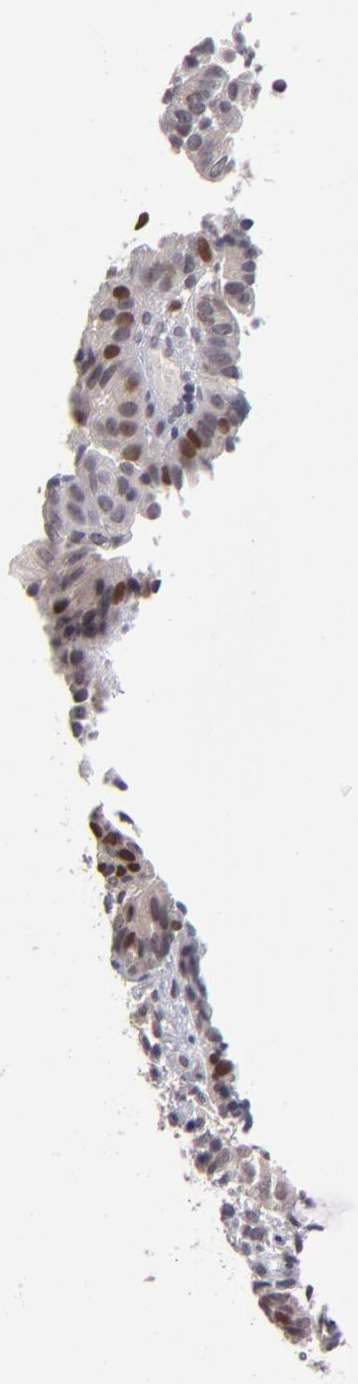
{"staining": {"intensity": "strong", "quantity": "25%-75%", "location": "nuclear"}, "tissue": "cervical cancer", "cell_type": "Tumor cells", "image_type": "cancer", "snomed": [{"axis": "morphology", "description": "Adenocarcinoma, NOS"}, {"axis": "topography", "description": "Cervix"}], "caption": "Cervical cancer (adenocarcinoma) was stained to show a protein in brown. There is high levels of strong nuclear staining in about 25%-75% of tumor cells.", "gene": "CDC7", "patient": {"sex": "female", "age": 60}}